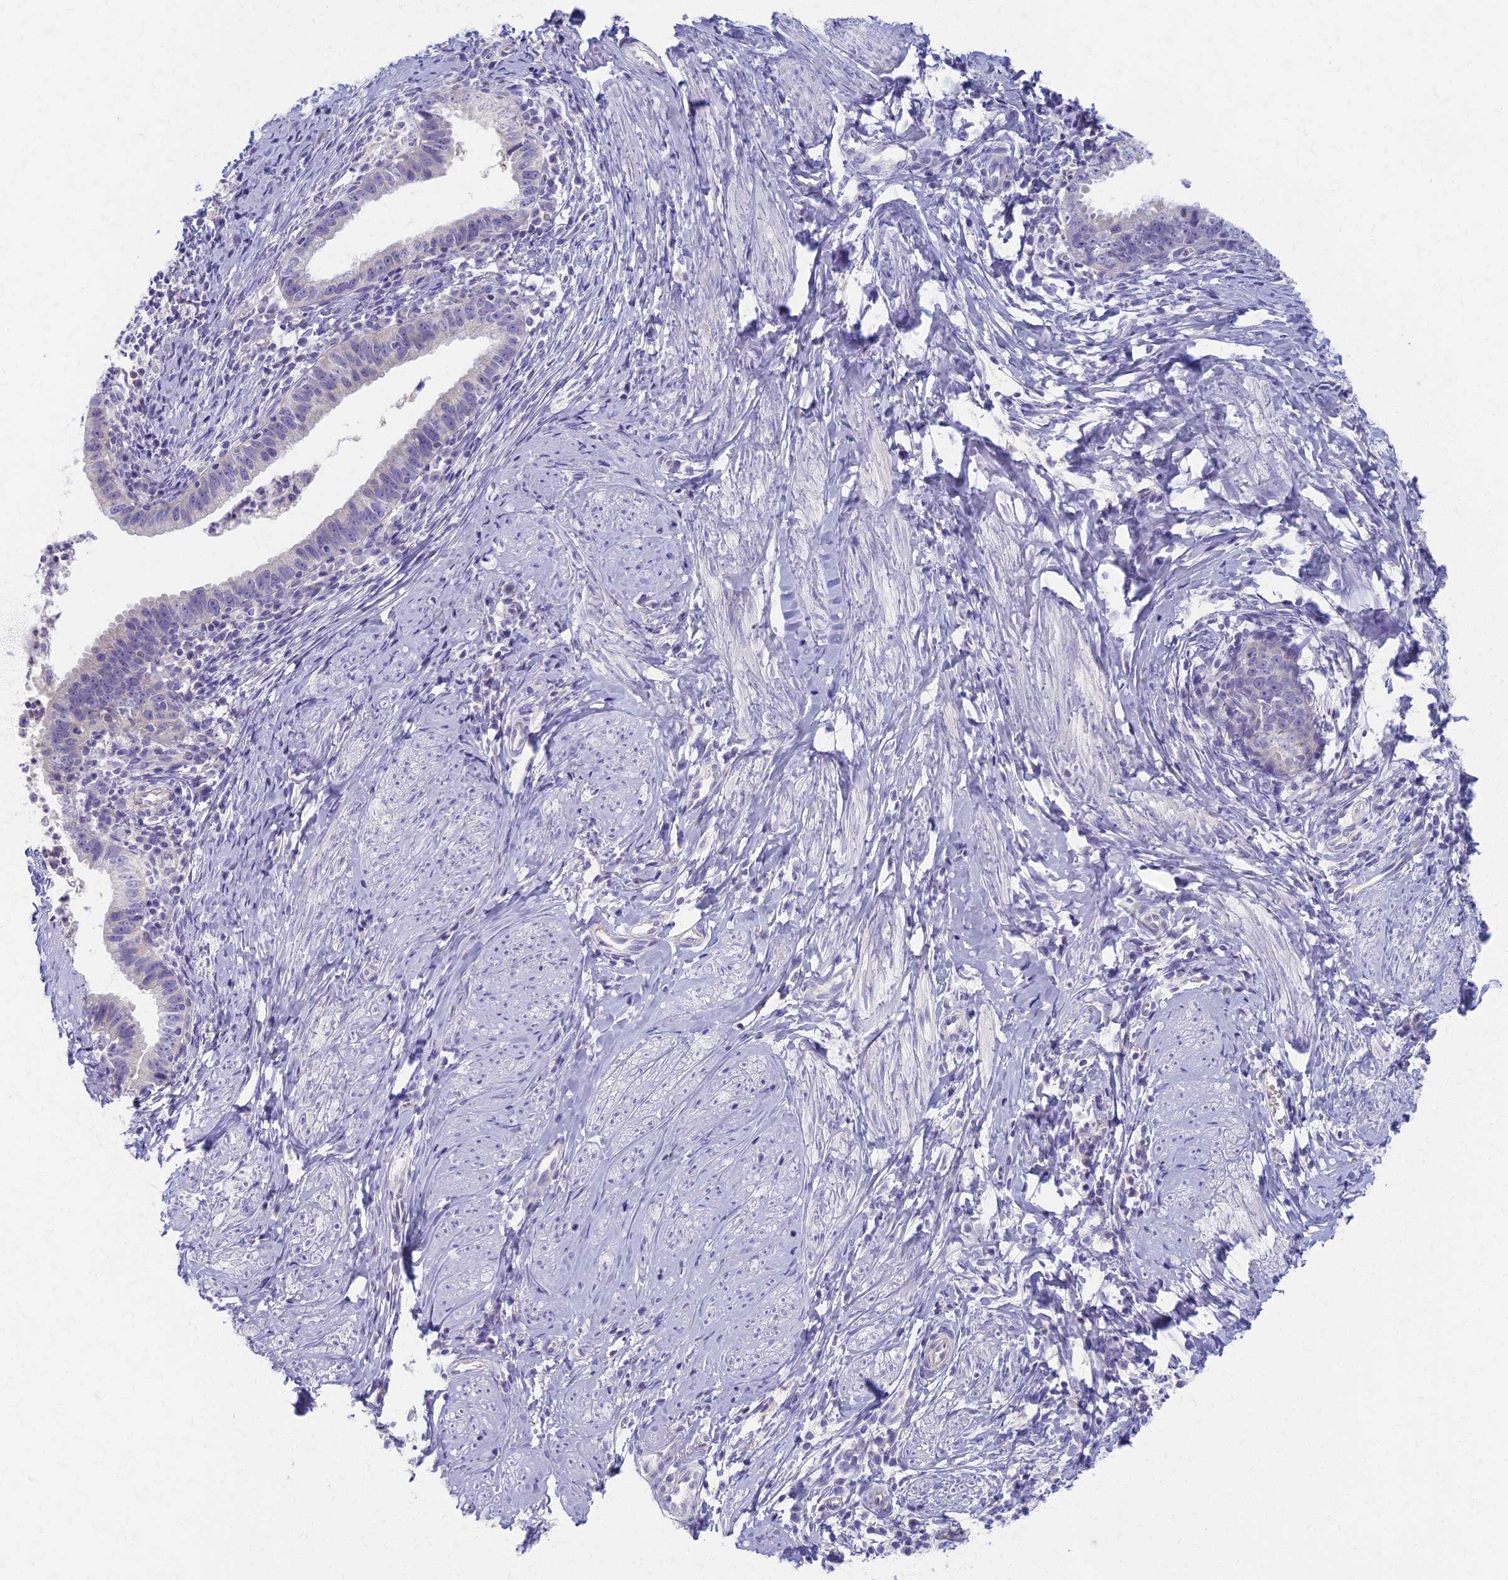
{"staining": {"intensity": "negative", "quantity": "none", "location": "none"}, "tissue": "cervical cancer", "cell_type": "Tumor cells", "image_type": "cancer", "snomed": [{"axis": "morphology", "description": "Adenocarcinoma, NOS"}, {"axis": "topography", "description": "Cervix"}], "caption": "A histopathology image of human cervical cancer is negative for staining in tumor cells. (DAB (3,3'-diaminobenzidine) IHC visualized using brightfield microscopy, high magnification).", "gene": "AP4E1", "patient": {"sex": "female", "age": 36}}